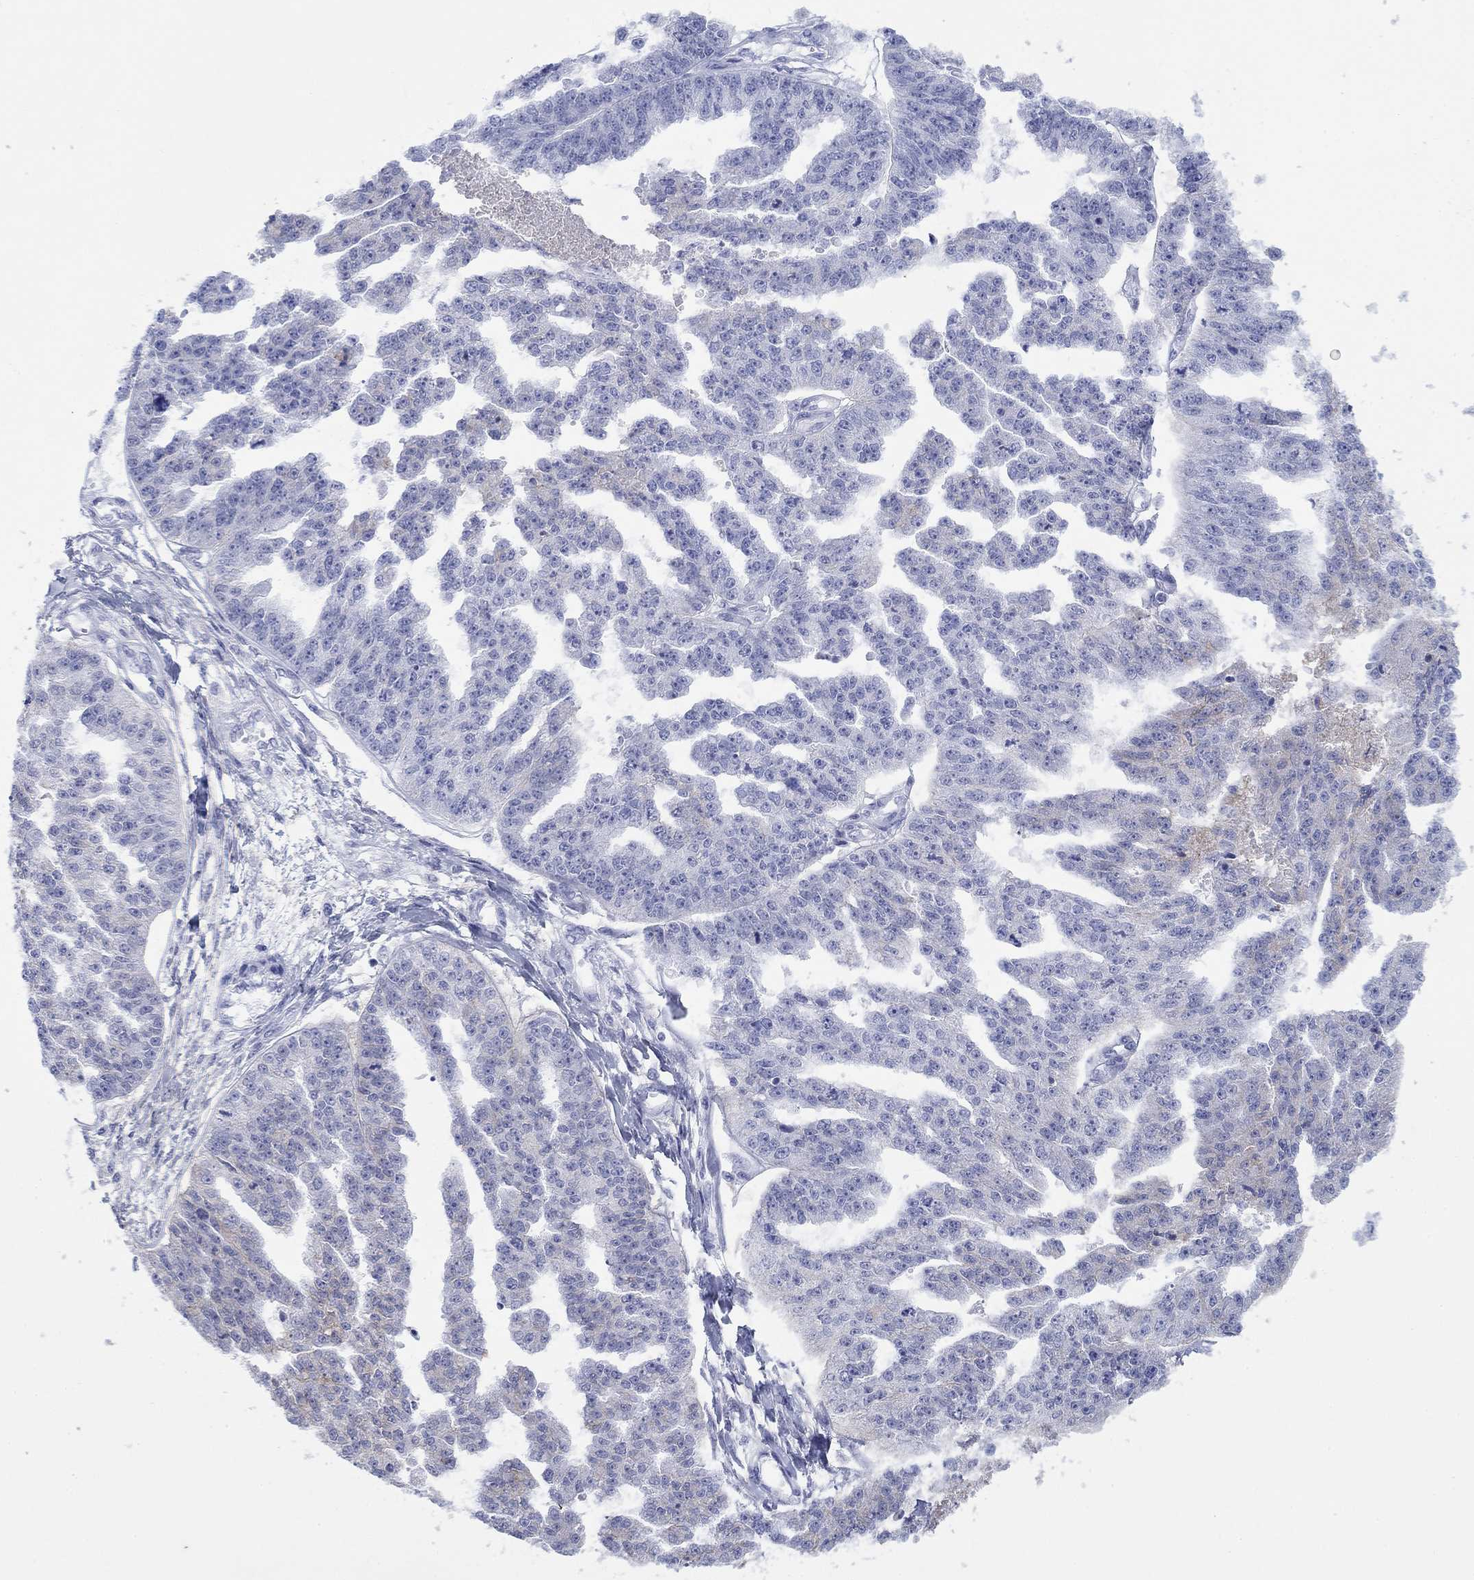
{"staining": {"intensity": "negative", "quantity": "none", "location": "none"}, "tissue": "ovarian cancer", "cell_type": "Tumor cells", "image_type": "cancer", "snomed": [{"axis": "morphology", "description": "Cystadenocarcinoma, serous, NOS"}, {"axis": "topography", "description": "Ovary"}], "caption": "This is an IHC image of human ovarian cancer (serous cystadenocarcinoma). There is no expression in tumor cells.", "gene": "ATP1B1", "patient": {"sex": "female", "age": 58}}